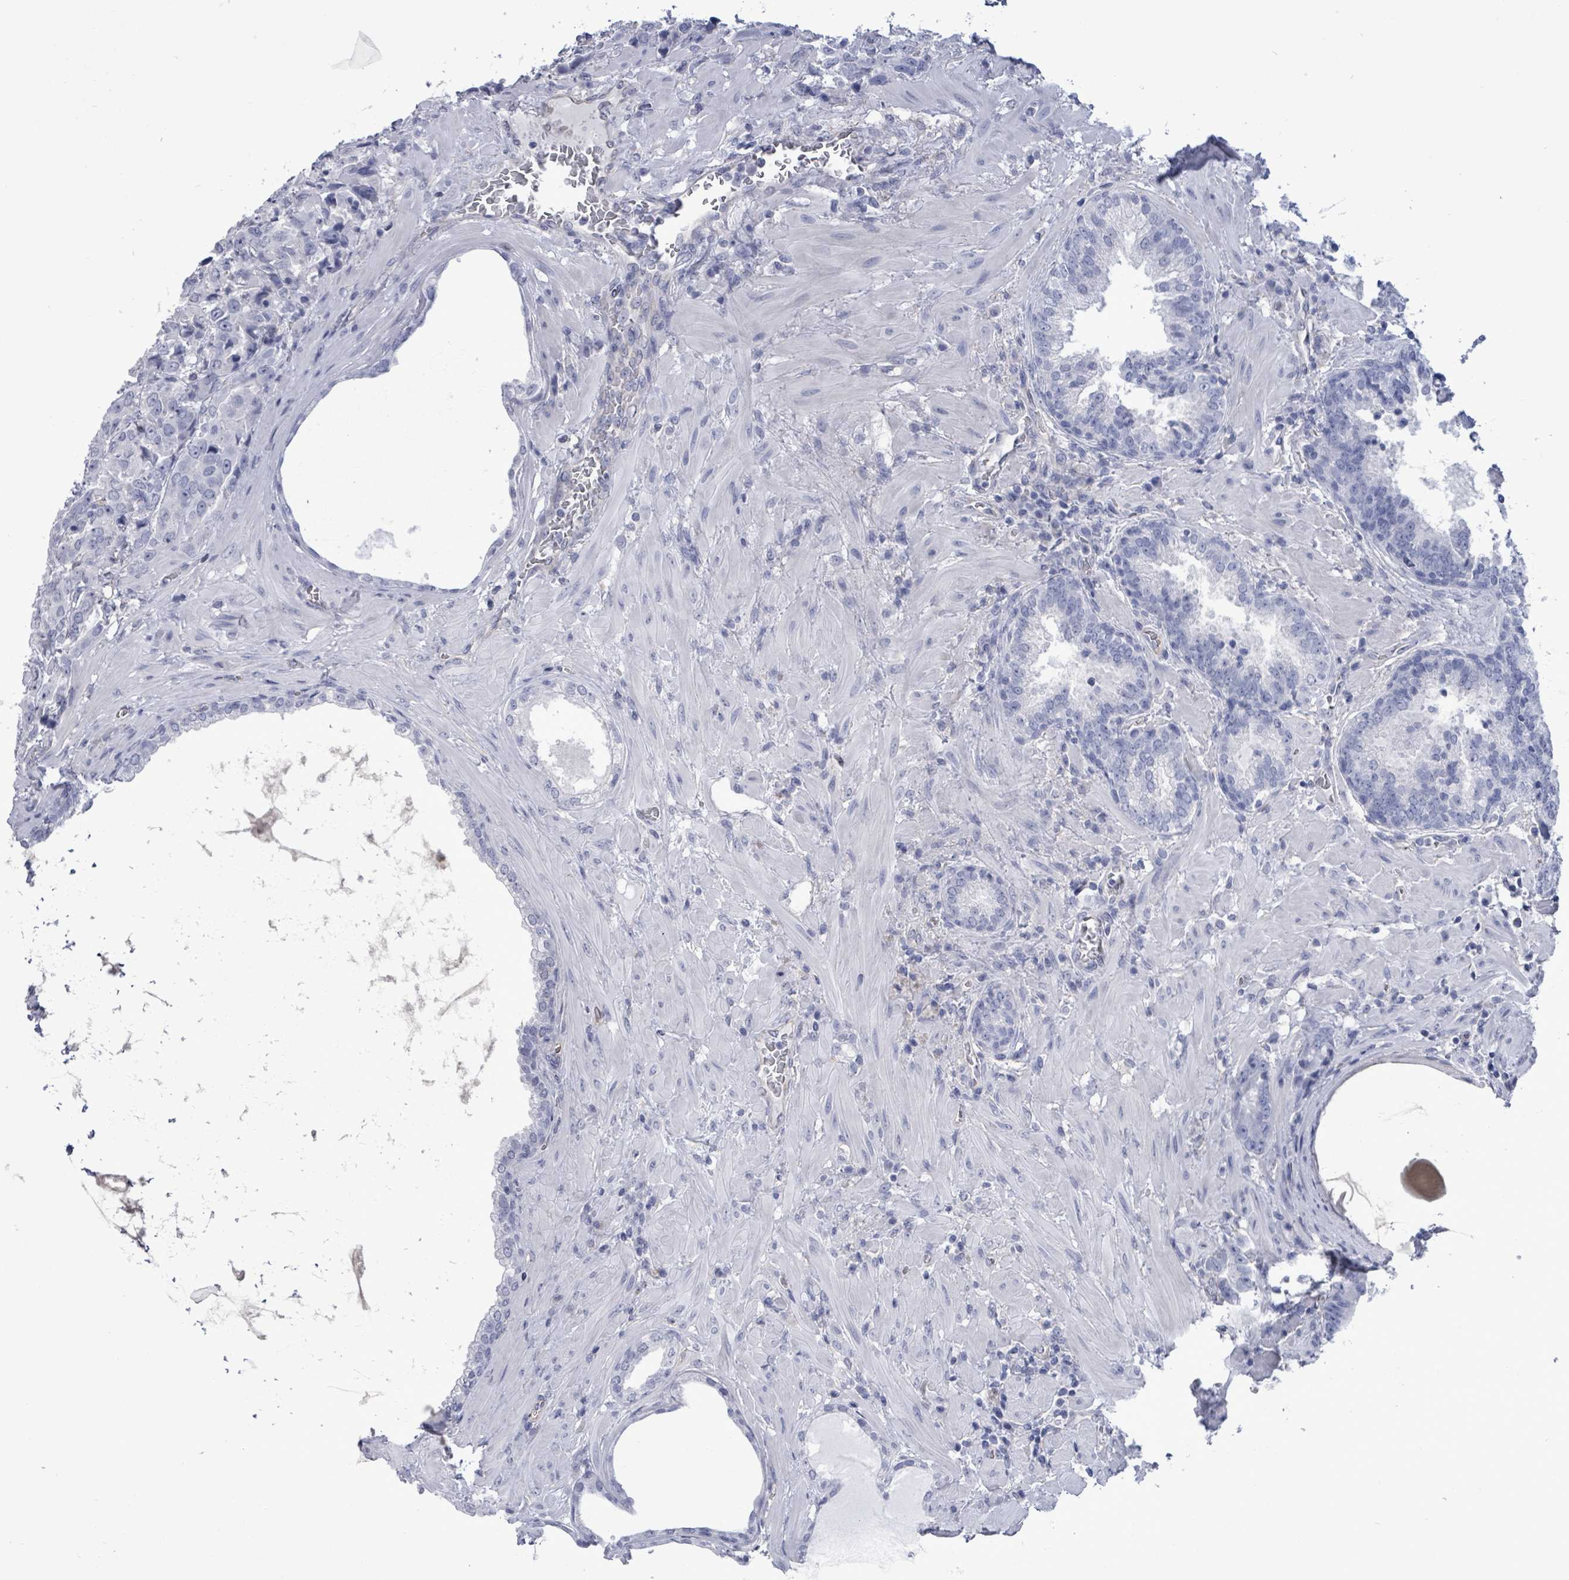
{"staining": {"intensity": "negative", "quantity": "none", "location": "none"}, "tissue": "prostate cancer", "cell_type": "Tumor cells", "image_type": "cancer", "snomed": [{"axis": "morphology", "description": "Adenocarcinoma, High grade"}, {"axis": "topography", "description": "Prostate"}], "caption": "Tumor cells are negative for brown protein staining in prostate cancer (adenocarcinoma (high-grade)). (DAB immunohistochemistry (IHC) visualized using brightfield microscopy, high magnification).", "gene": "CT45A5", "patient": {"sex": "male", "age": 68}}